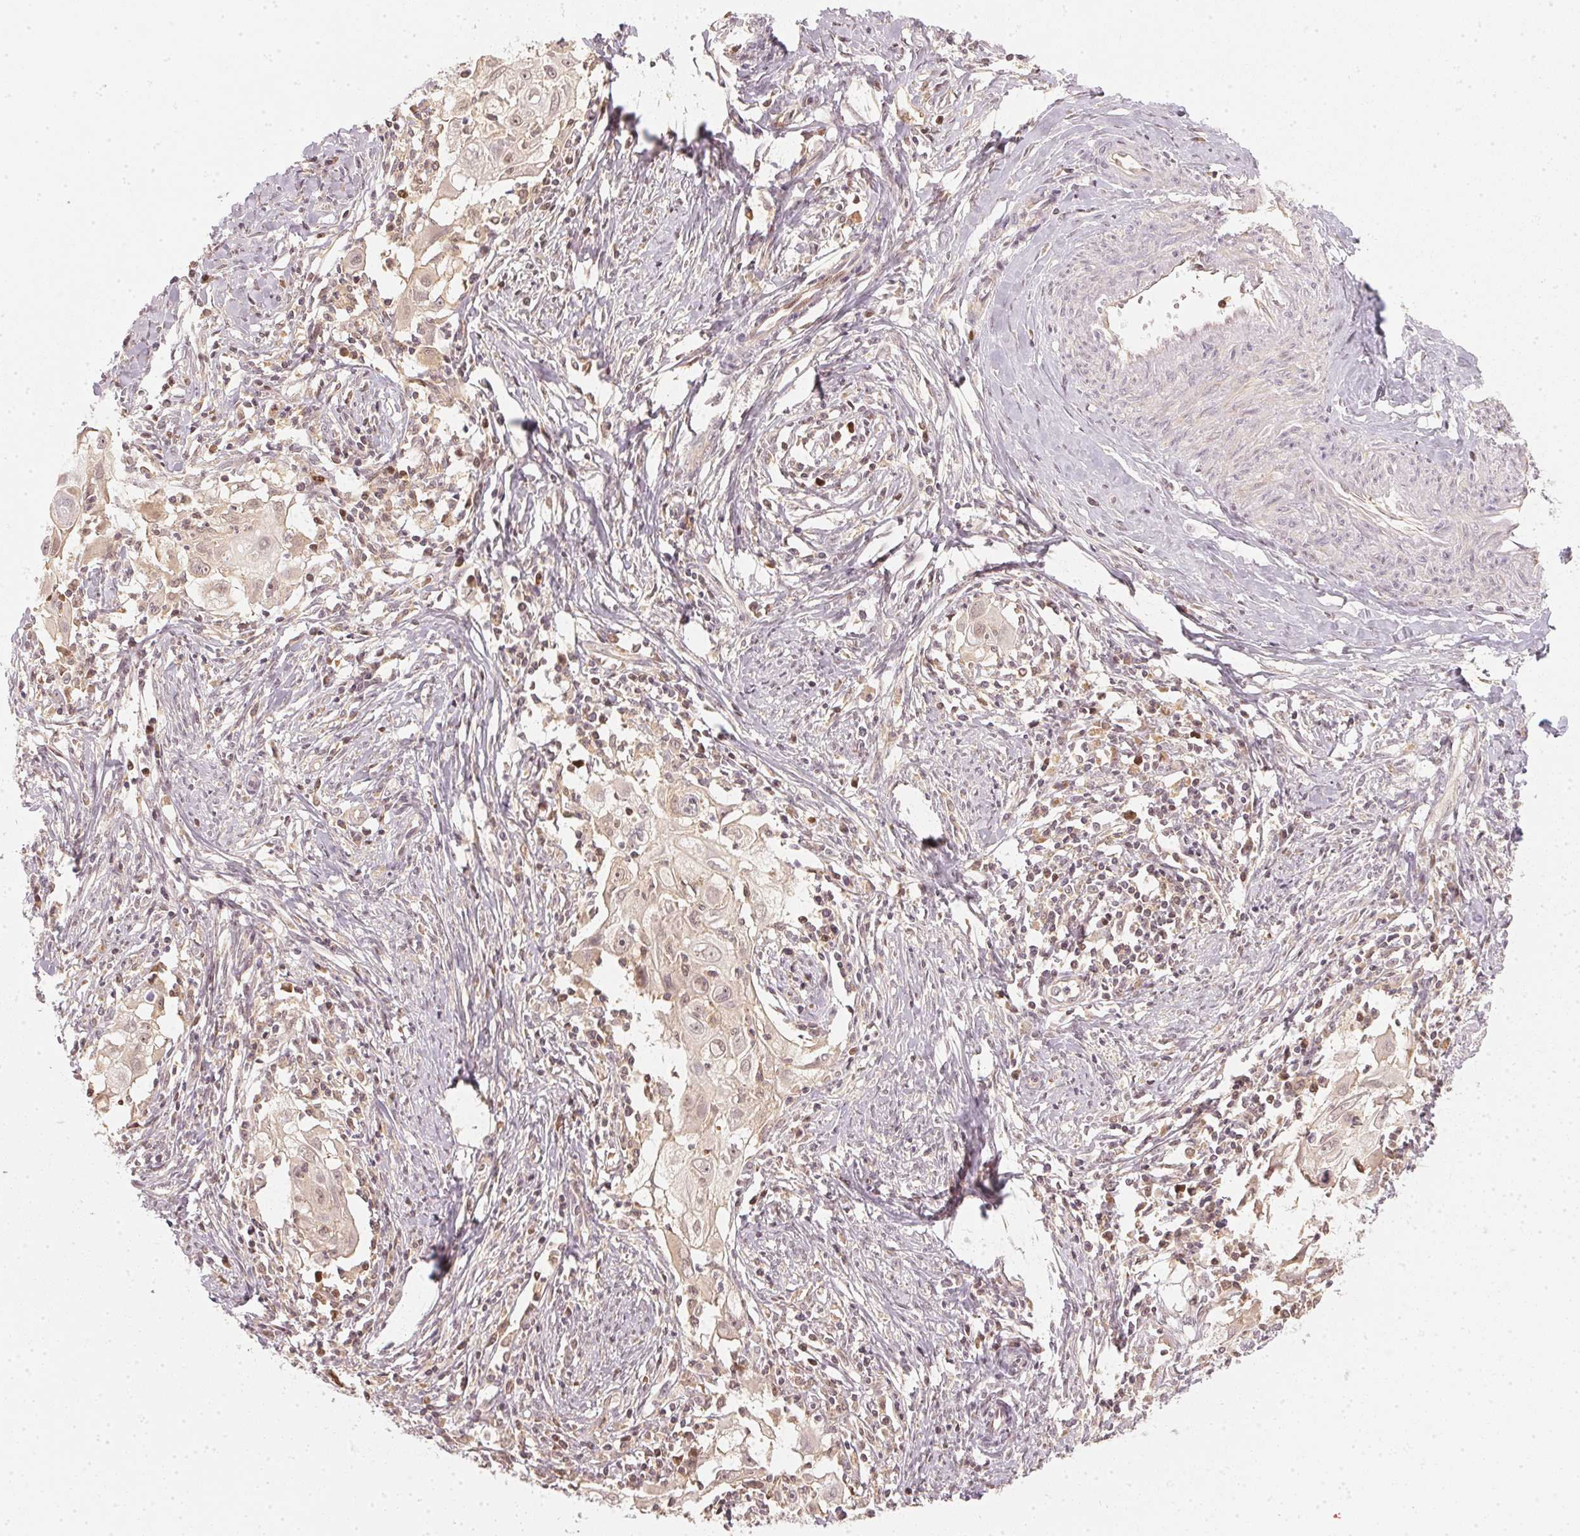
{"staining": {"intensity": "weak", "quantity": "25%-75%", "location": "nuclear"}, "tissue": "cervical cancer", "cell_type": "Tumor cells", "image_type": "cancer", "snomed": [{"axis": "morphology", "description": "Squamous cell carcinoma, NOS"}, {"axis": "topography", "description": "Cervix"}], "caption": "A brown stain highlights weak nuclear staining of a protein in cervical squamous cell carcinoma tumor cells.", "gene": "UBE2L3", "patient": {"sex": "female", "age": 30}}